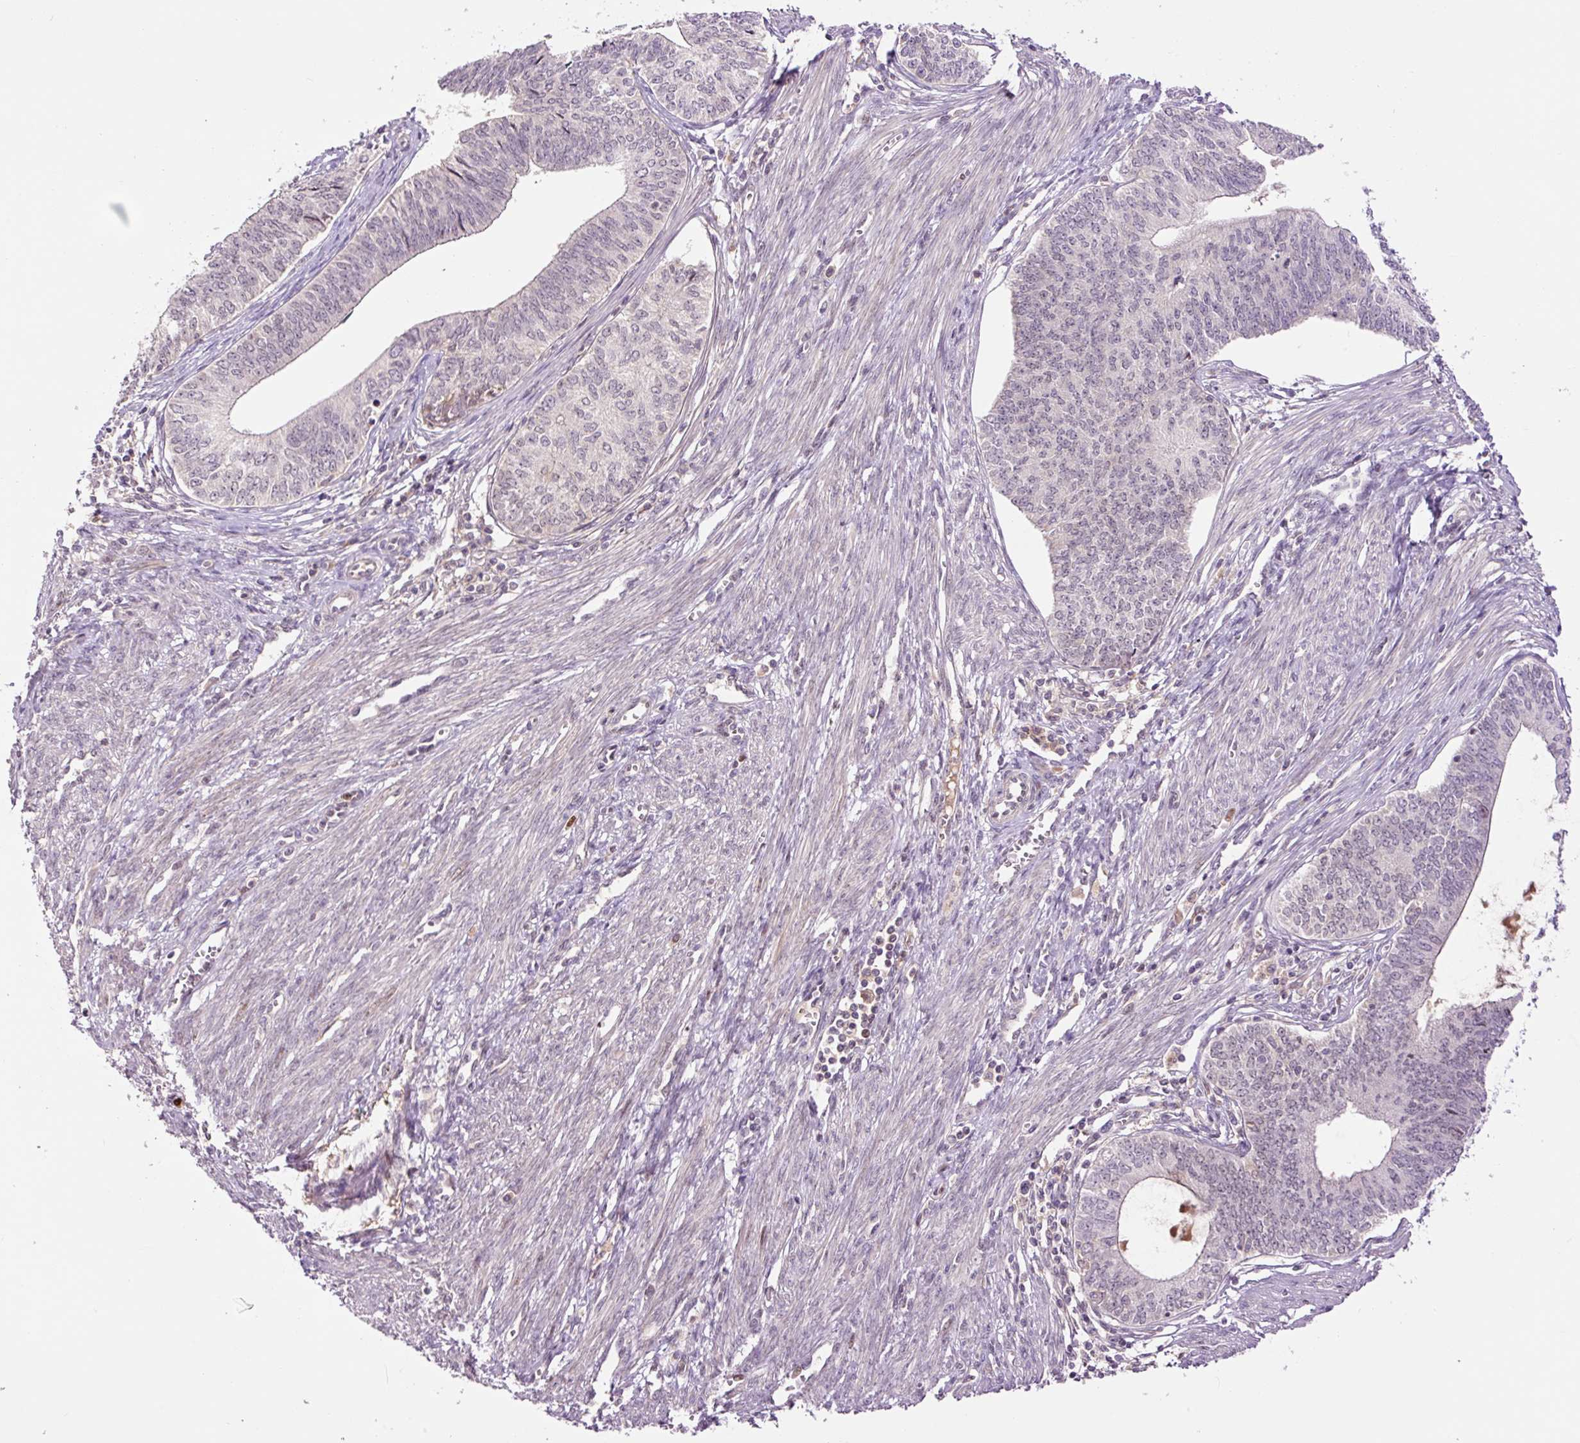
{"staining": {"intensity": "negative", "quantity": "none", "location": "none"}, "tissue": "endometrial cancer", "cell_type": "Tumor cells", "image_type": "cancer", "snomed": [{"axis": "morphology", "description": "Adenocarcinoma, NOS"}, {"axis": "topography", "description": "Endometrium"}], "caption": "This is a micrograph of immunohistochemistry staining of endometrial adenocarcinoma, which shows no expression in tumor cells.", "gene": "DPPA4", "patient": {"sex": "female", "age": 68}}